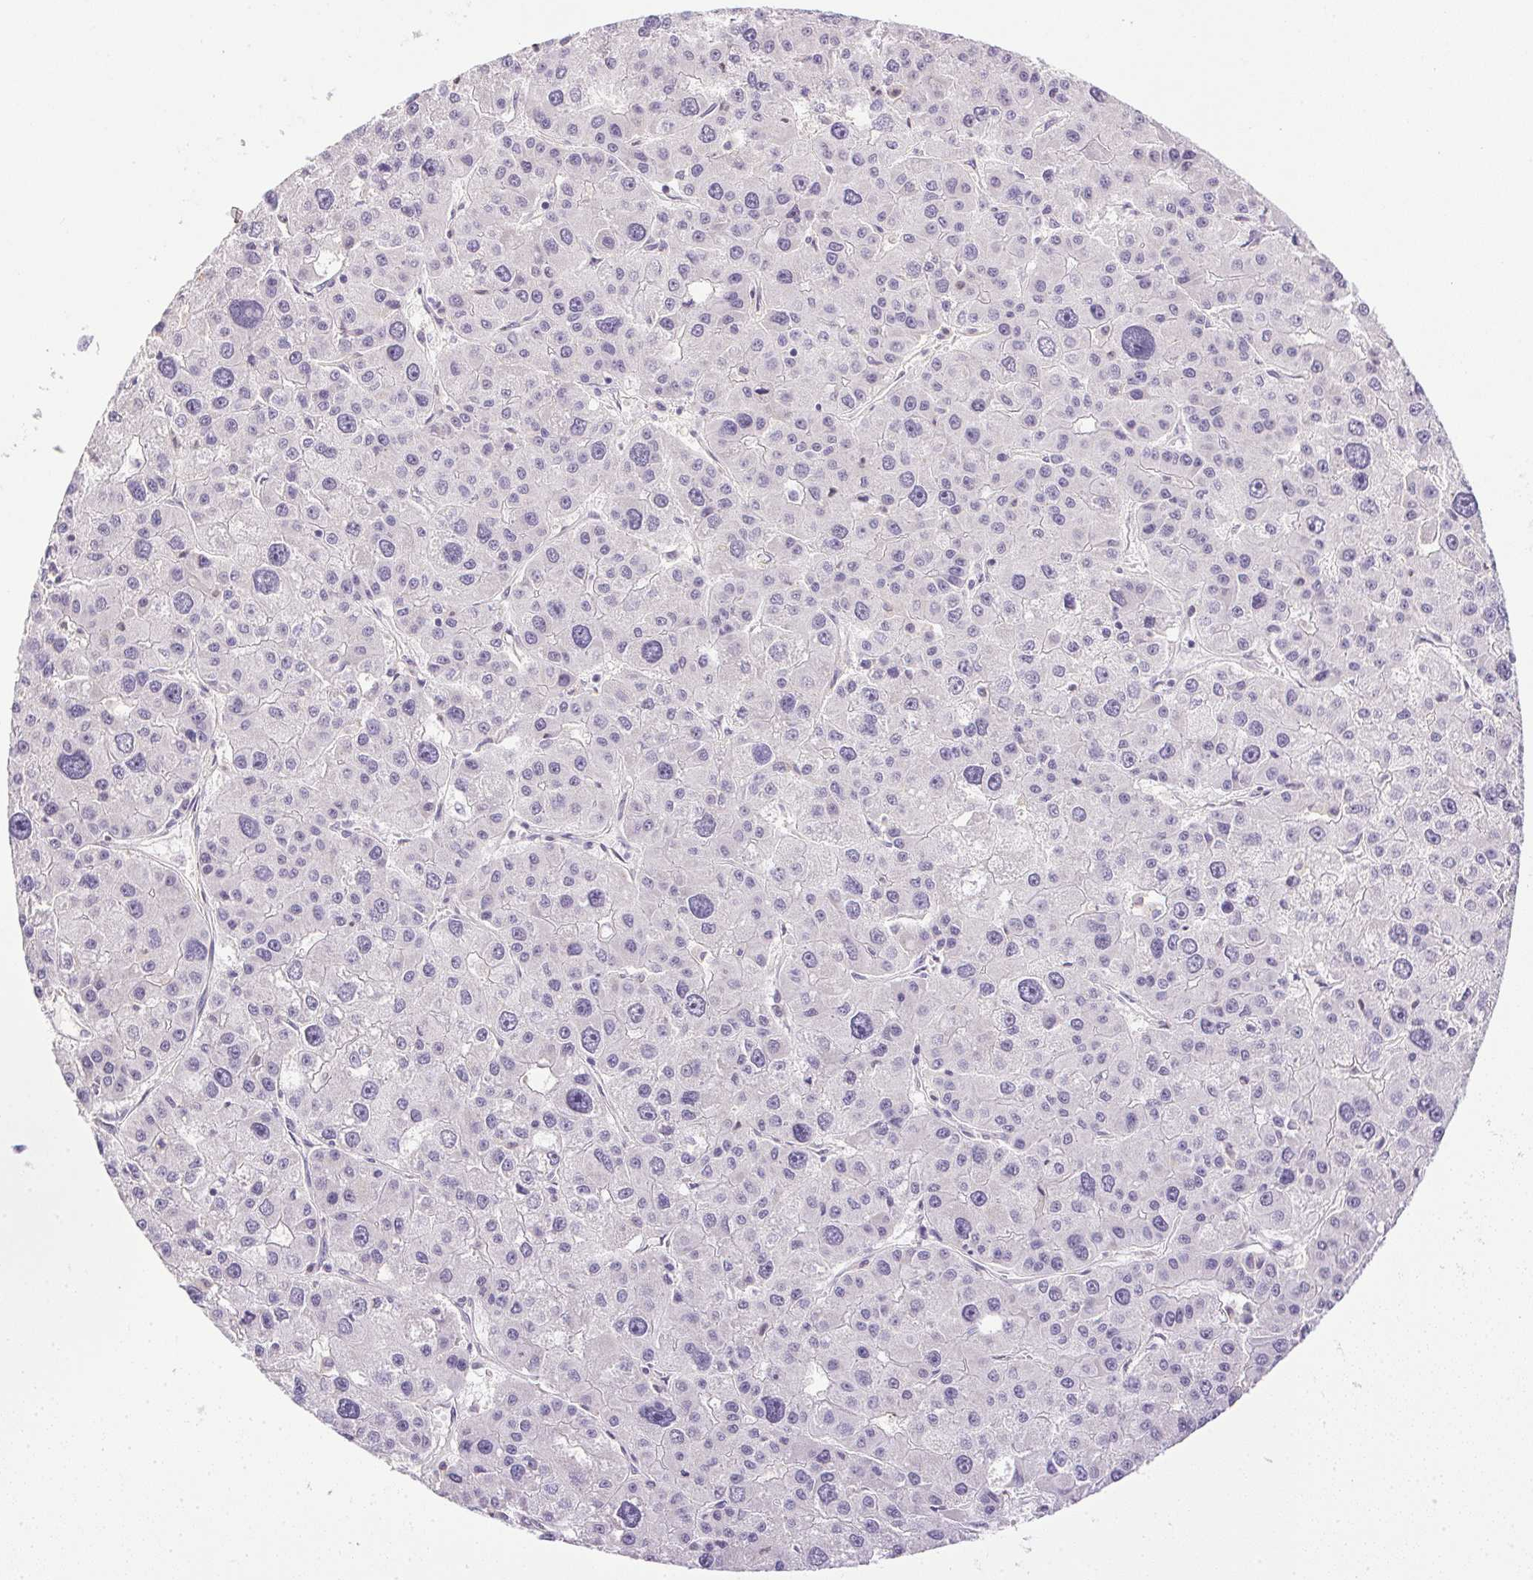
{"staining": {"intensity": "negative", "quantity": "none", "location": "none"}, "tissue": "liver cancer", "cell_type": "Tumor cells", "image_type": "cancer", "snomed": [{"axis": "morphology", "description": "Carcinoma, Hepatocellular, NOS"}, {"axis": "topography", "description": "Liver"}], "caption": "A micrograph of liver hepatocellular carcinoma stained for a protein demonstrates no brown staining in tumor cells. The staining was performed using DAB (3,3'-diaminobenzidine) to visualize the protein expression in brown, while the nuclei were stained in blue with hematoxylin (Magnification: 20x).", "gene": "PRL", "patient": {"sex": "male", "age": 73}}